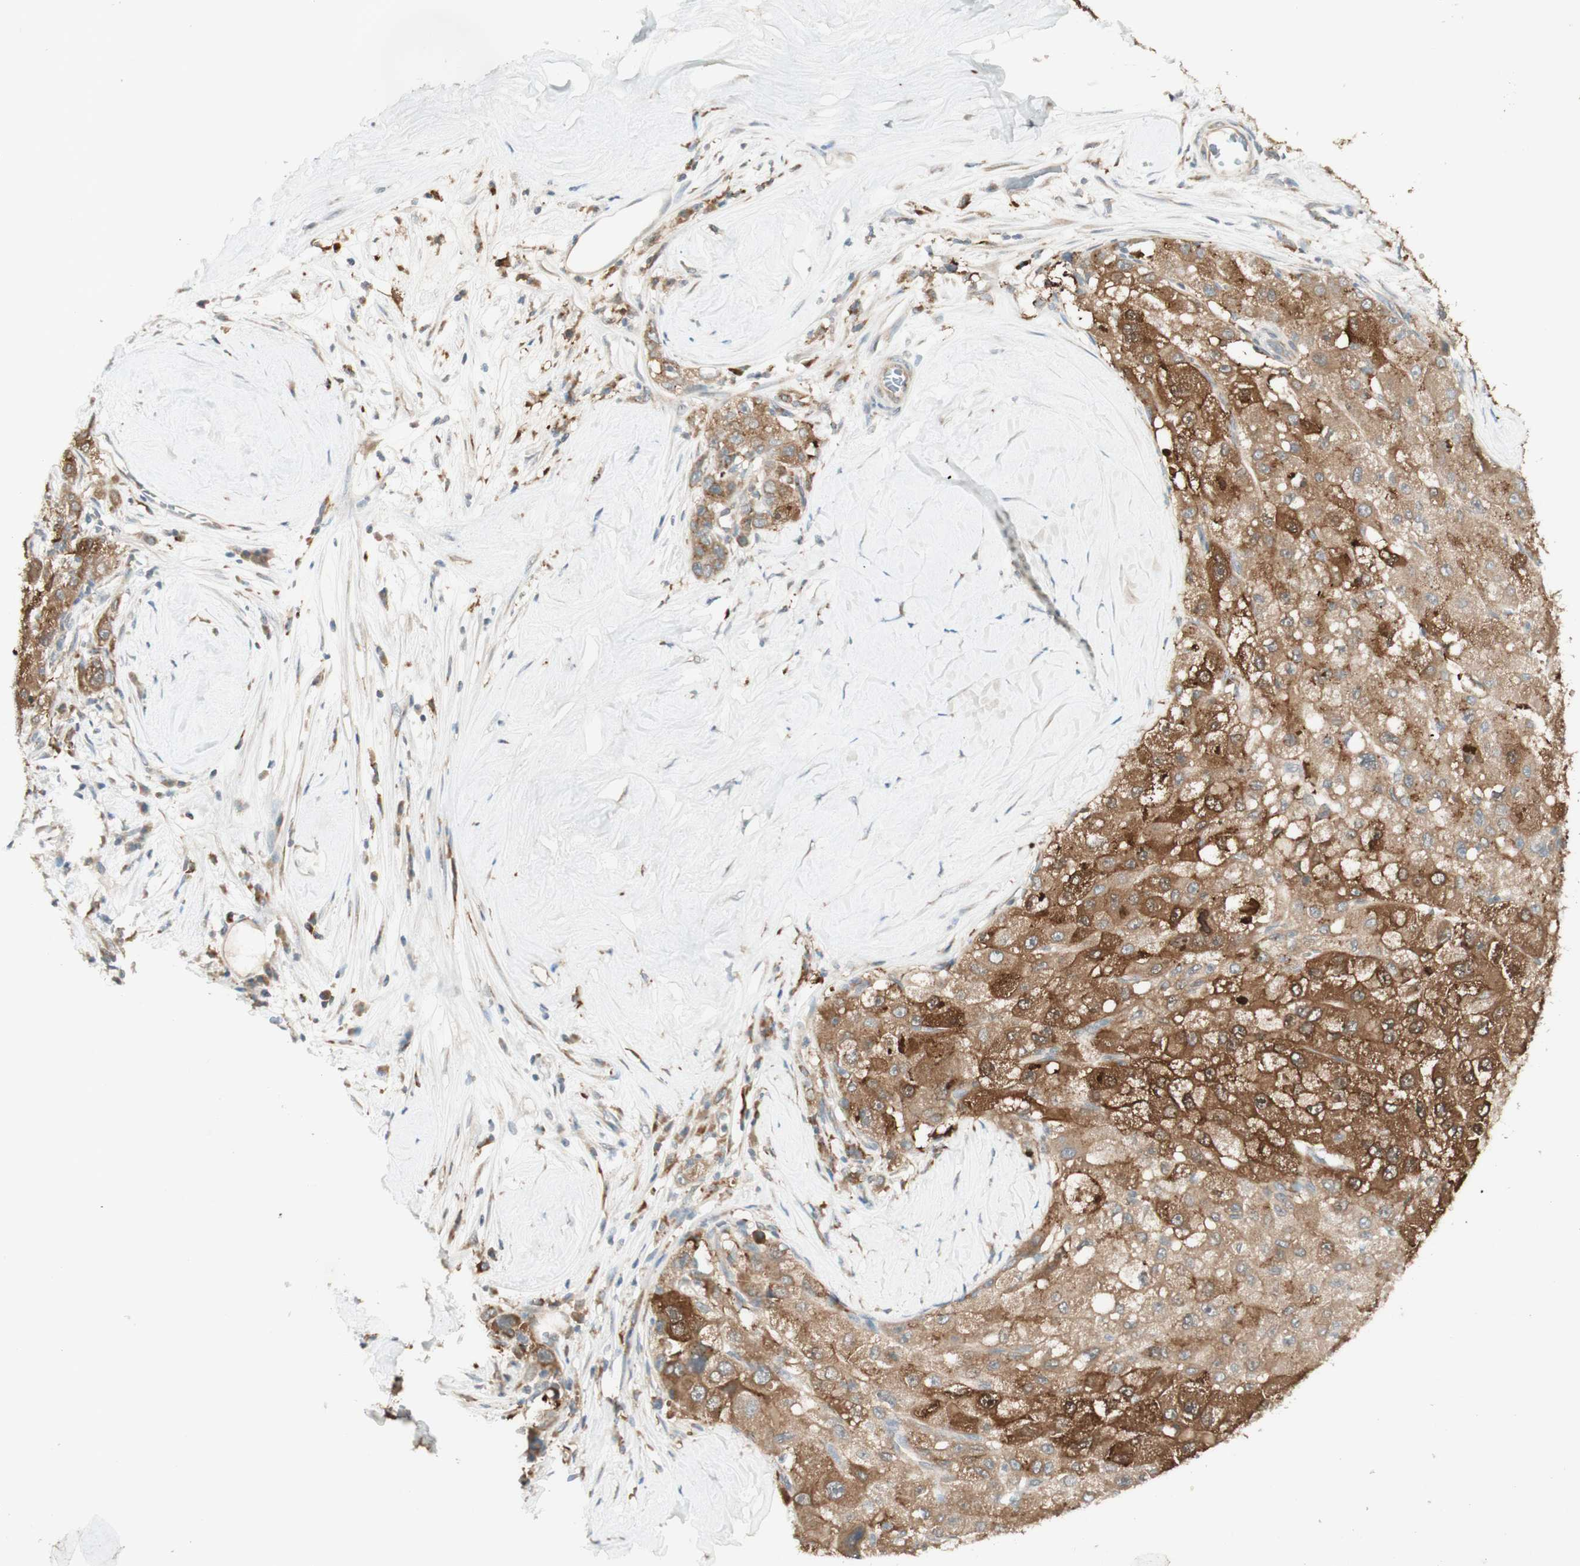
{"staining": {"intensity": "moderate", "quantity": ">75%", "location": "cytoplasmic/membranous"}, "tissue": "liver cancer", "cell_type": "Tumor cells", "image_type": "cancer", "snomed": [{"axis": "morphology", "description": "Carcinoma, Hepatocellular, NOS"}, {"axis": "topography", "description": "Liver"}], "caption": "High-power microscopy captured an IHC micrograph of liver cancer (hepatocellular carcinoma), revealing moderate cytoplasmic/membranous positivity in about >75% of tumor cells. Using DAB (brown) and hematoxylin (blue) stains, captured at high magnification using brightfield microscopy.", "gene": "CLCN2", "patient": {"sex": "male", "age": 80}}